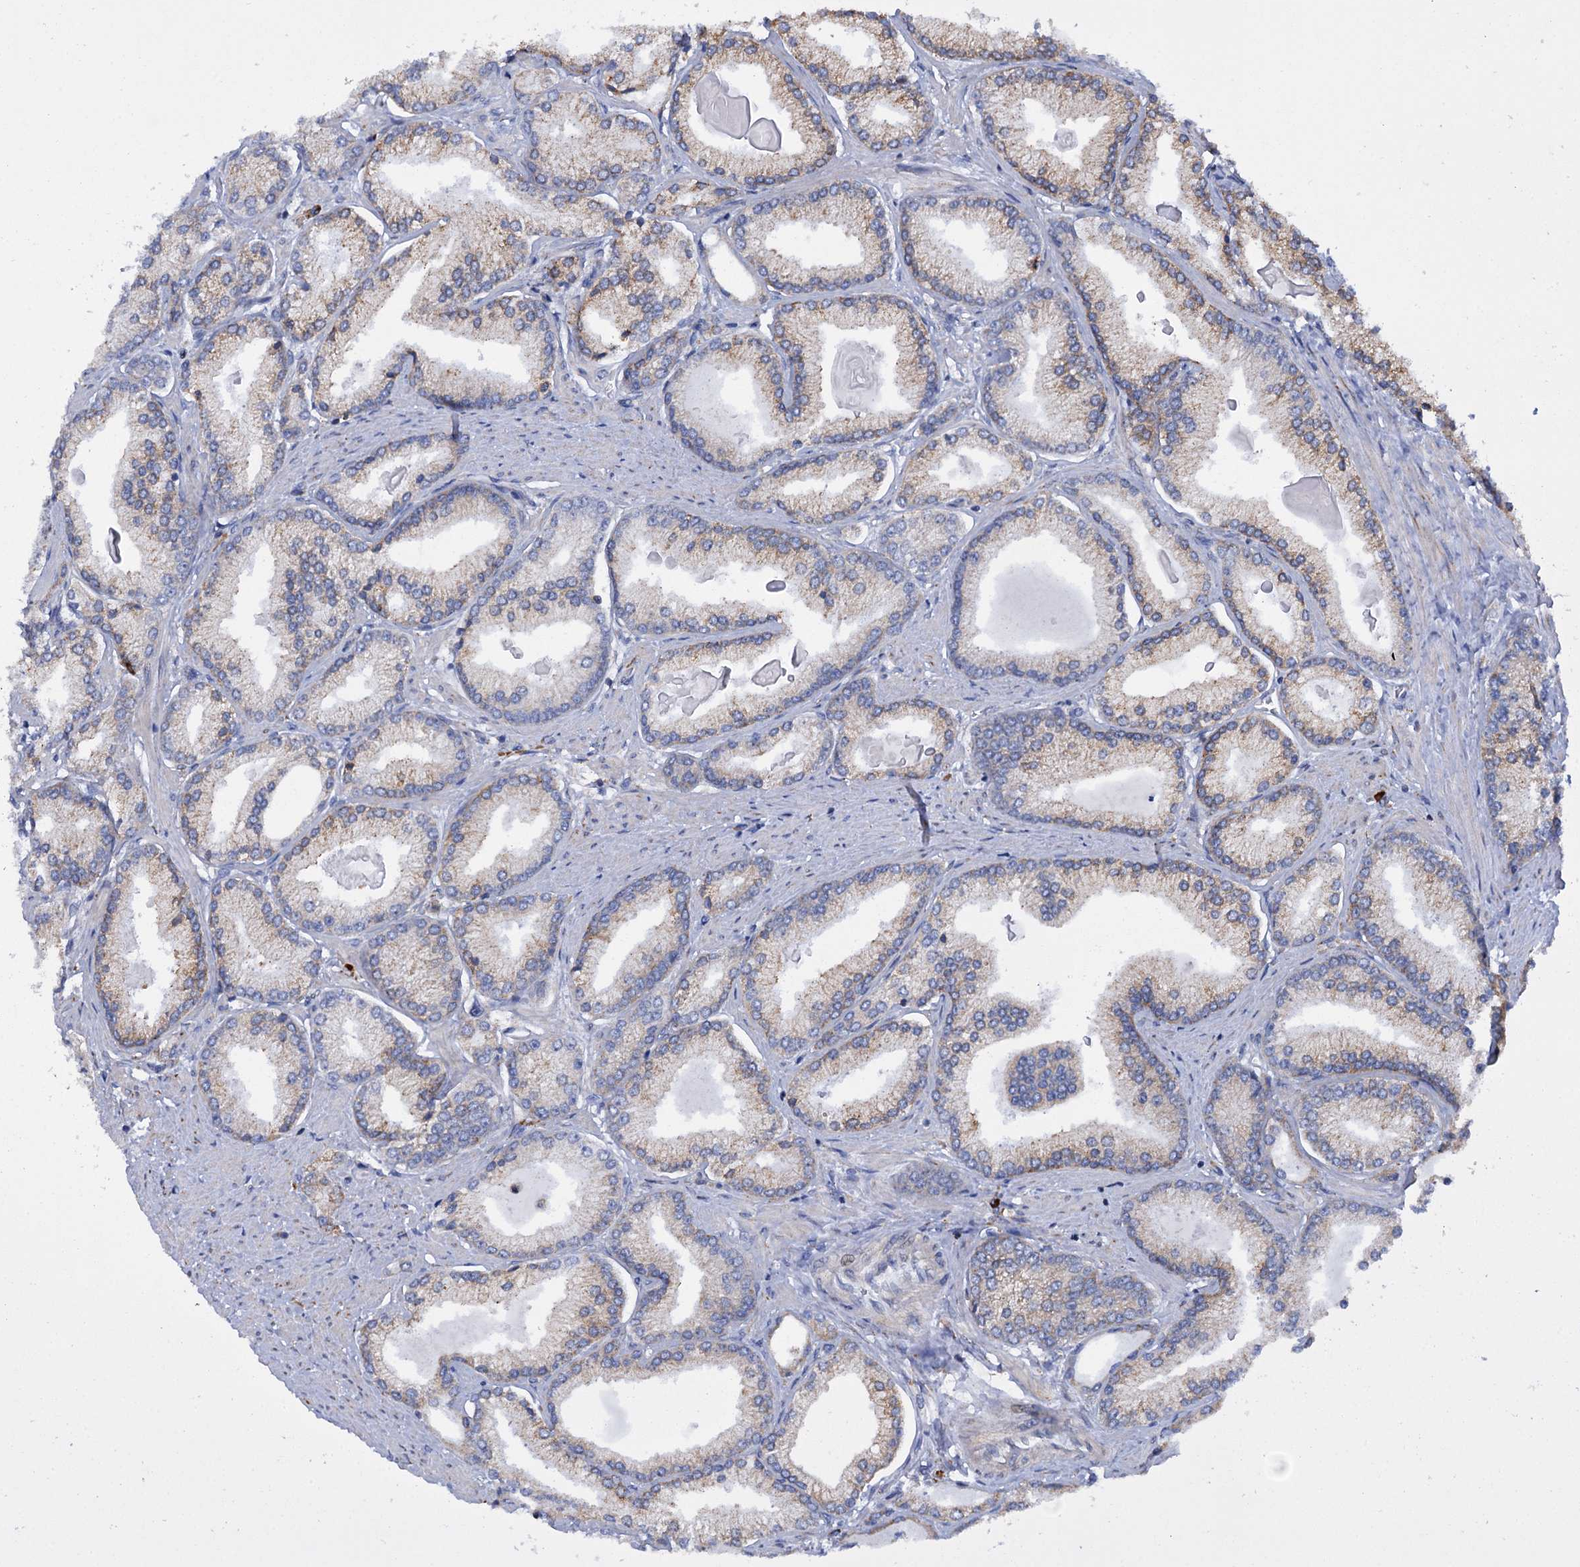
{"staining": {"intensity": "weak", "quantity": "25%-75%", "location": "cytoplasmic/membranous"}, "tissue": "prostate cancer", "cell_type": "Tumor cells", "image_type": "cancer", "snomed": [{"axis": "morphology", "description": "Adenocarcinoma, High grade"}, {"axis": "topography", "description": "Prostate"}], "caption": "Immunohistochemistry (IHC) (DAB) staining of prostate cancer (adenocarcinoma (high-grade)) demonstrates weak cytoplasmic/membranous protein positivity in approximately 25%-75% of tumor cells. (IHC, brightfield microscopy, high magnification).", "gene": "SHE", "patient": {"sex": "male", "age": 66}}